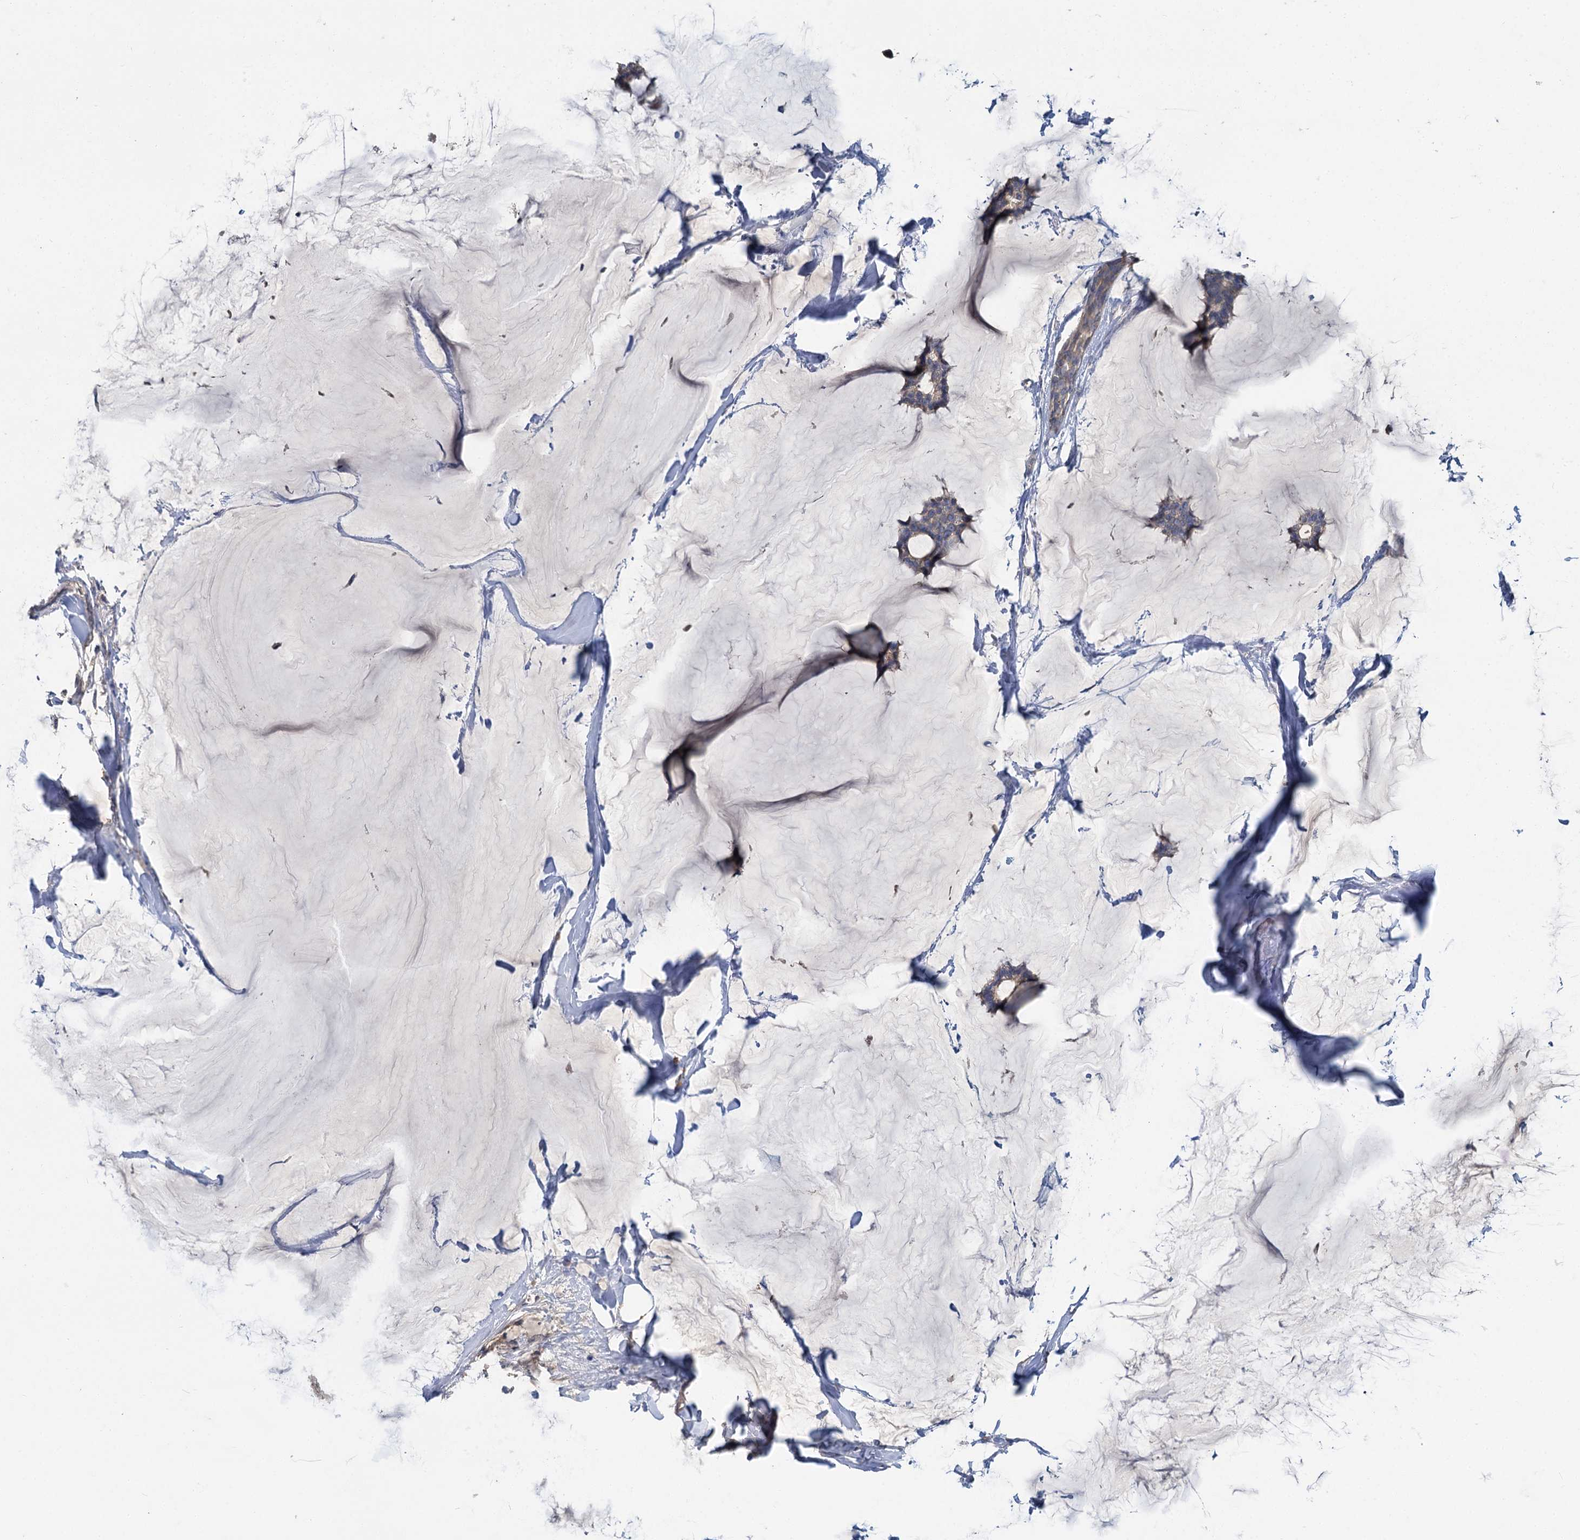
{"staining": {"intensity": "negative", "quantity": "none", "location": "none"}, "tissue": "breast cancer", "cell_type": "Tumor cells", "image_type": "cancer", "snomed": [{"axis": "morphology", "description": "Duct carcinoma"}, {"axis": "topography", "description": "Breast"}], "caption": "IHC of human breast cancer exhibits no expression in tumor cells.", "gene": "ZNF324", "patient": {"sex": "female", "age": 93}}